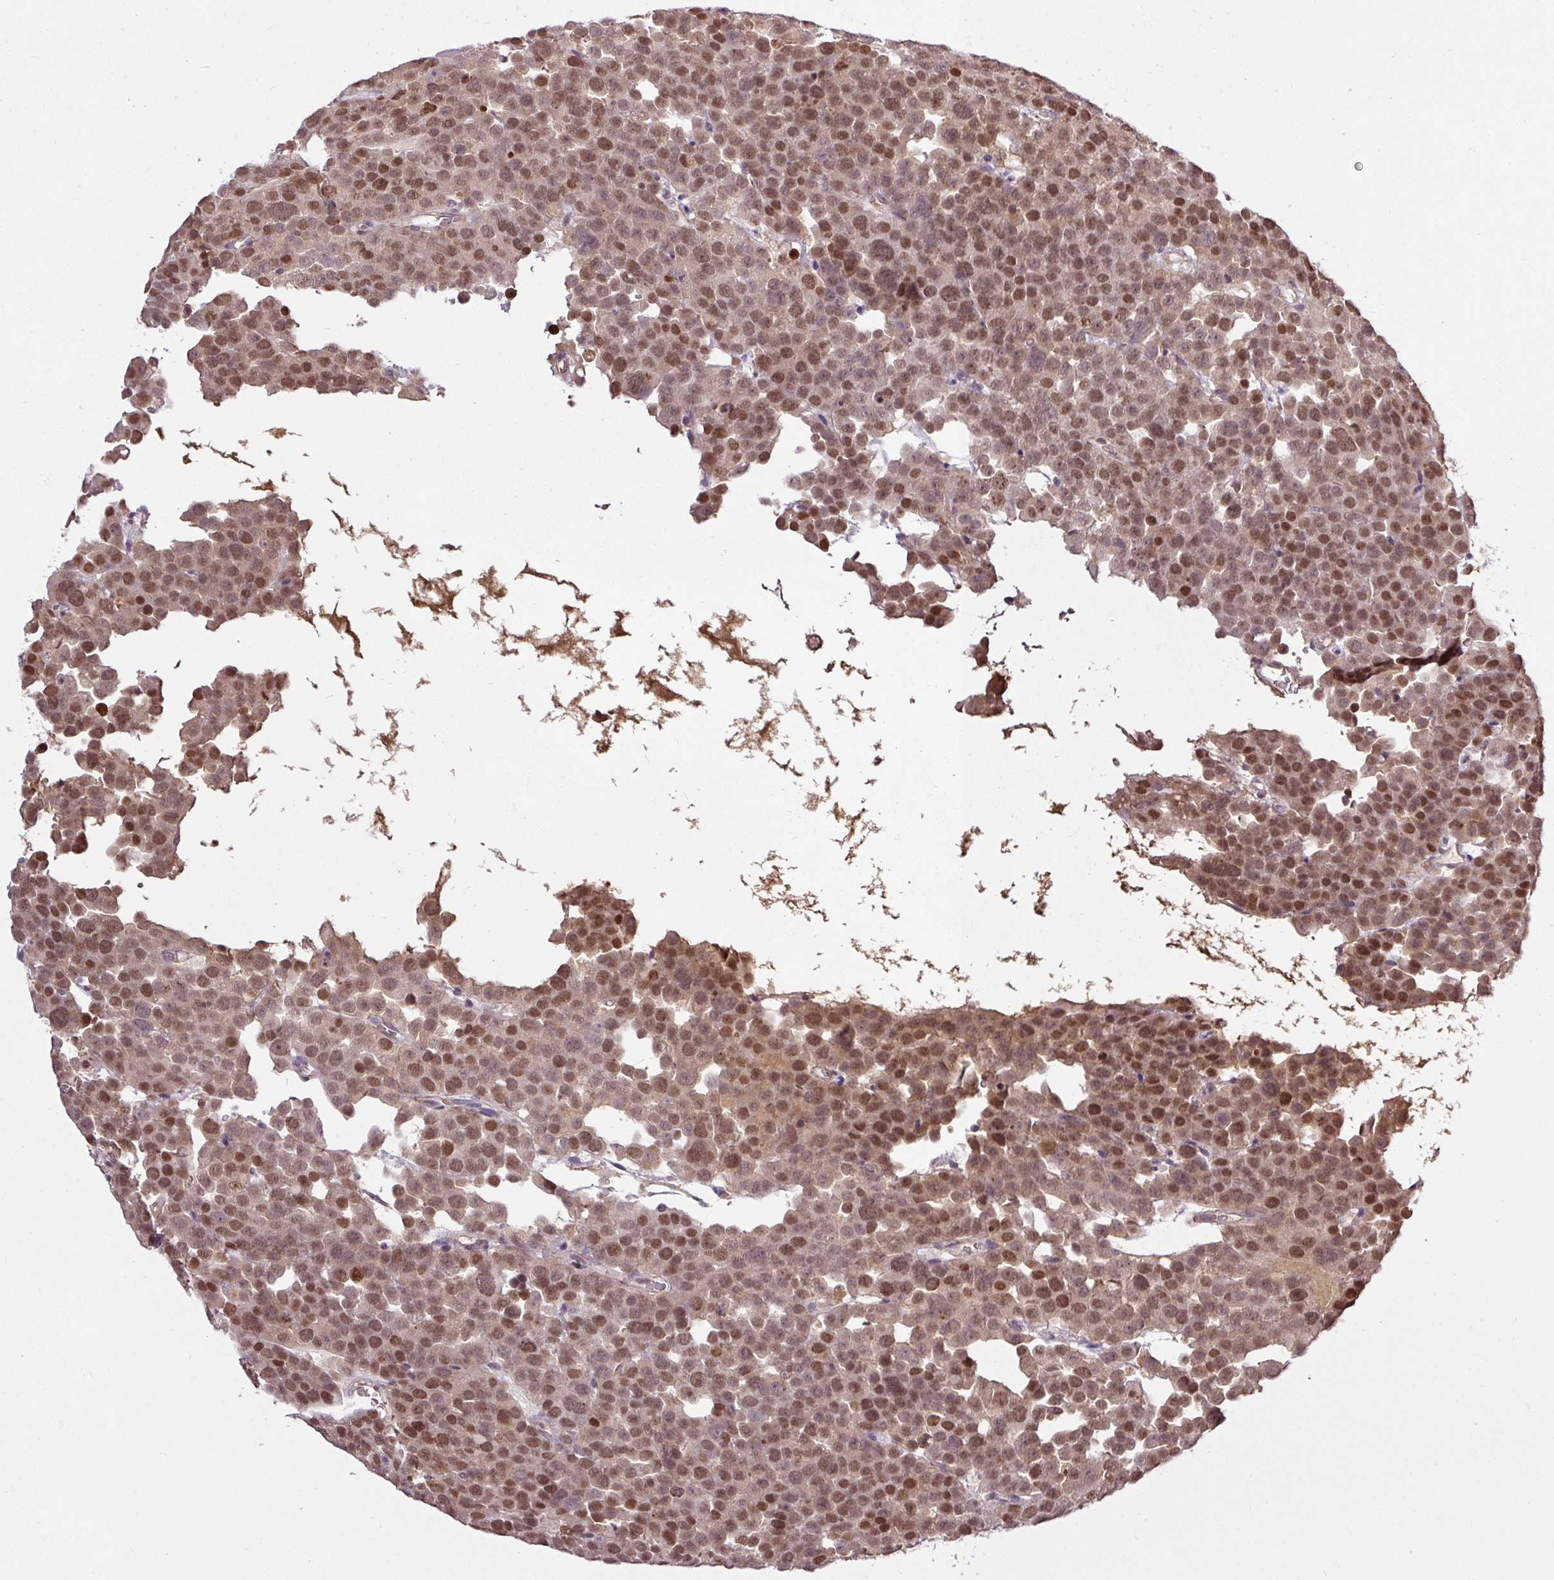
{"staining": {"intensity": "moderate", "quantity": ">75%", "location": "cytoplasmic/membranous,nuclear"}, "tissue": "testis cancer", "cell_type": "Tumor cells", "image_type": "cancer", "snomed": [{"axis": "morphology", "description": "Seminoma, NOS"}, {"axis": "topography", "description": "Testis"}], "caption": "Moderate cytoplasmic/membranous and nuclear expression for a protein is identified in approximately >75% of tumor cells of testis cancer (seminoma) using IHC.", "gene": "ITPKC", "patient": {"sex": "male", "age": 71}}